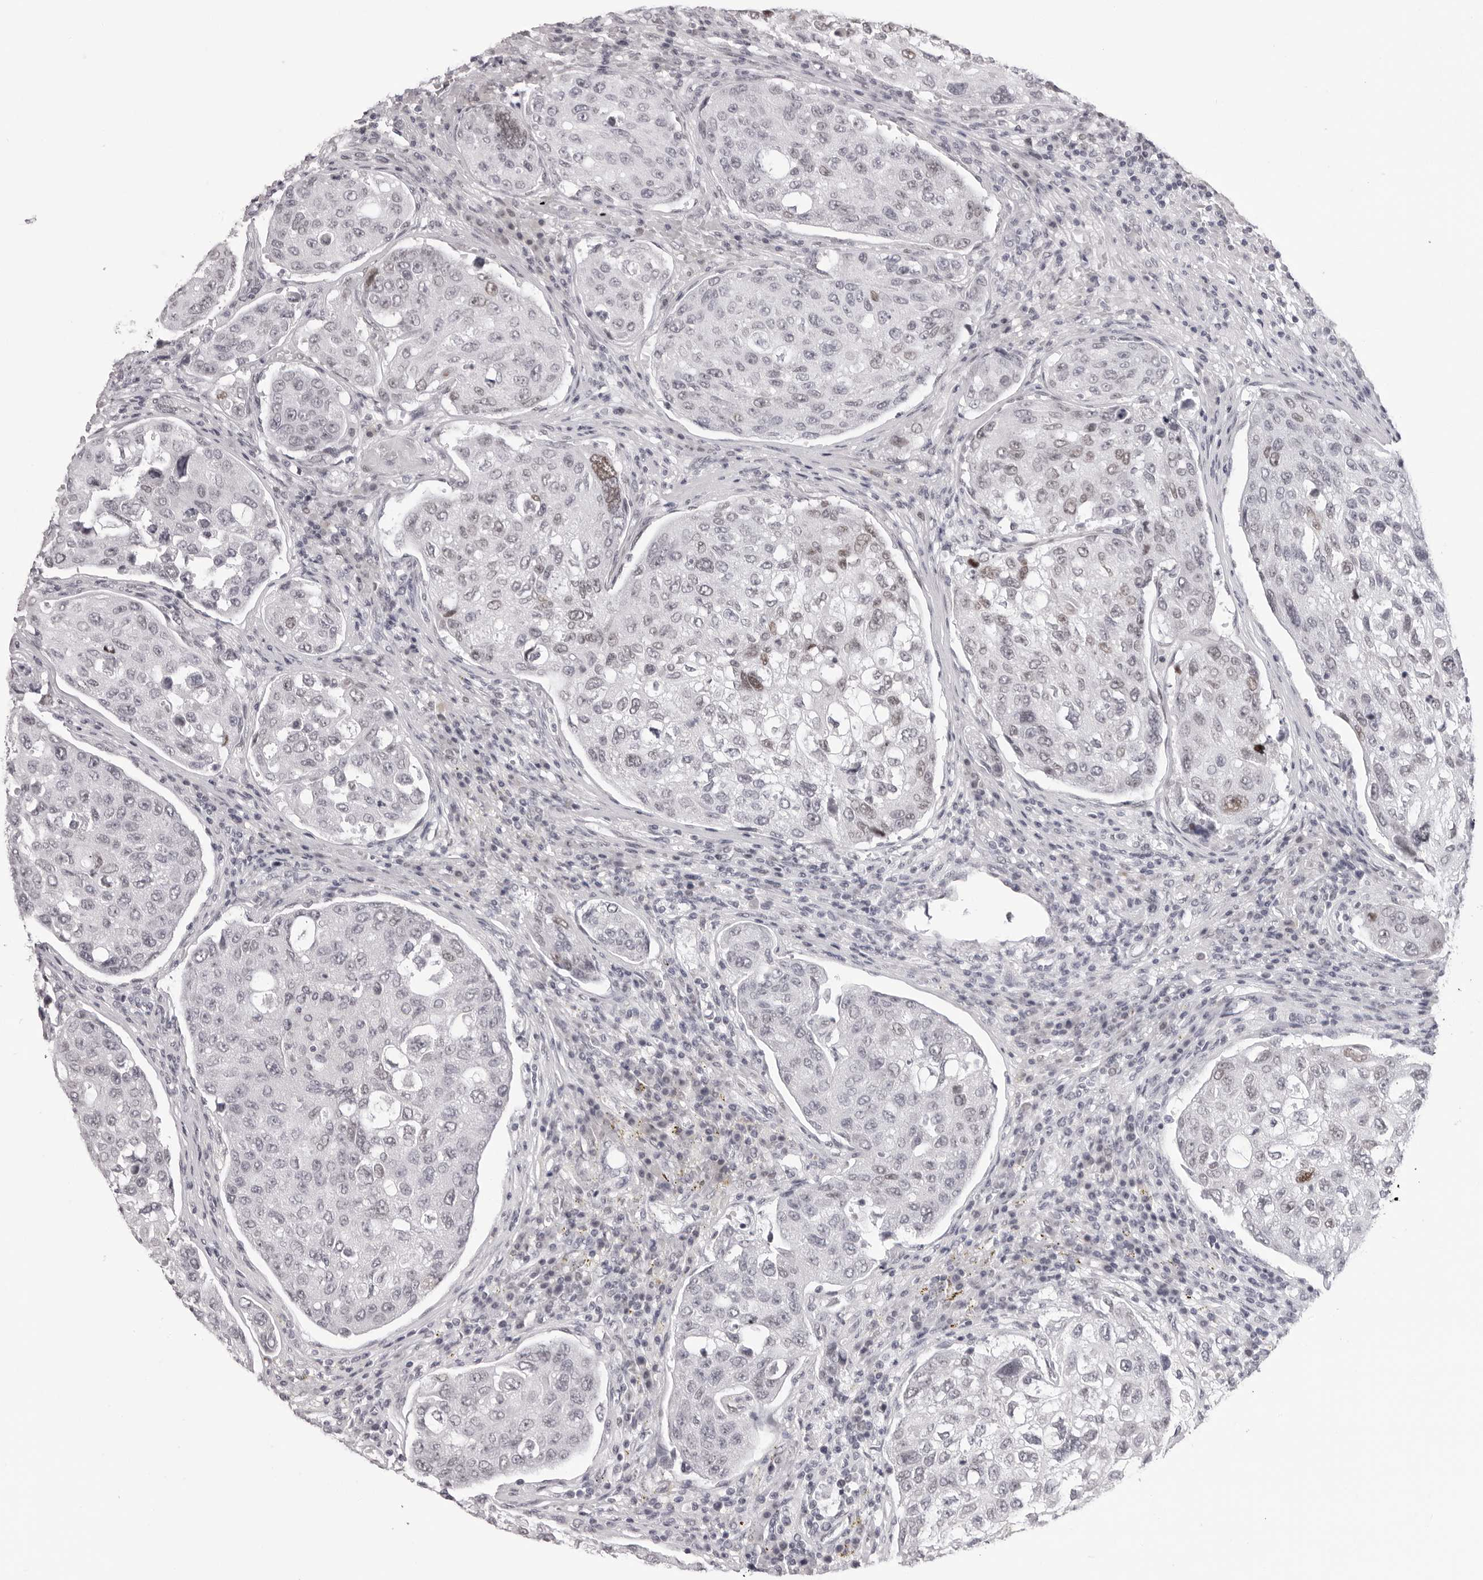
{"staining": {"intensity": "weak", "quantity": "<25%", "location": "nuclear"}, "tissue": "urothelial cancer", "cell_type": "Tumor cells", "image_type": "cancer", "snomed": [{"axis": "morphology", "description": "Urothelial carcinoma, High grade"}, {"axis": "topography", "description": "Lymph node"}, {"axis": "topography", "description": "Urinary bladder"}], "caption": "IHC micrograph of neoplastic tissue: urothelial cancer stained with DAB (3,3'-diaminobenzidine) displays no significant protein positivity in tumor cells. The staining was performed using DAB to visualize the protein expression in brown, while the nuclei were stained in blue with hematoxylin (Magnification: 20x).", "gene": "MAFK", "patient": {"sex": "male", "age": 51}}